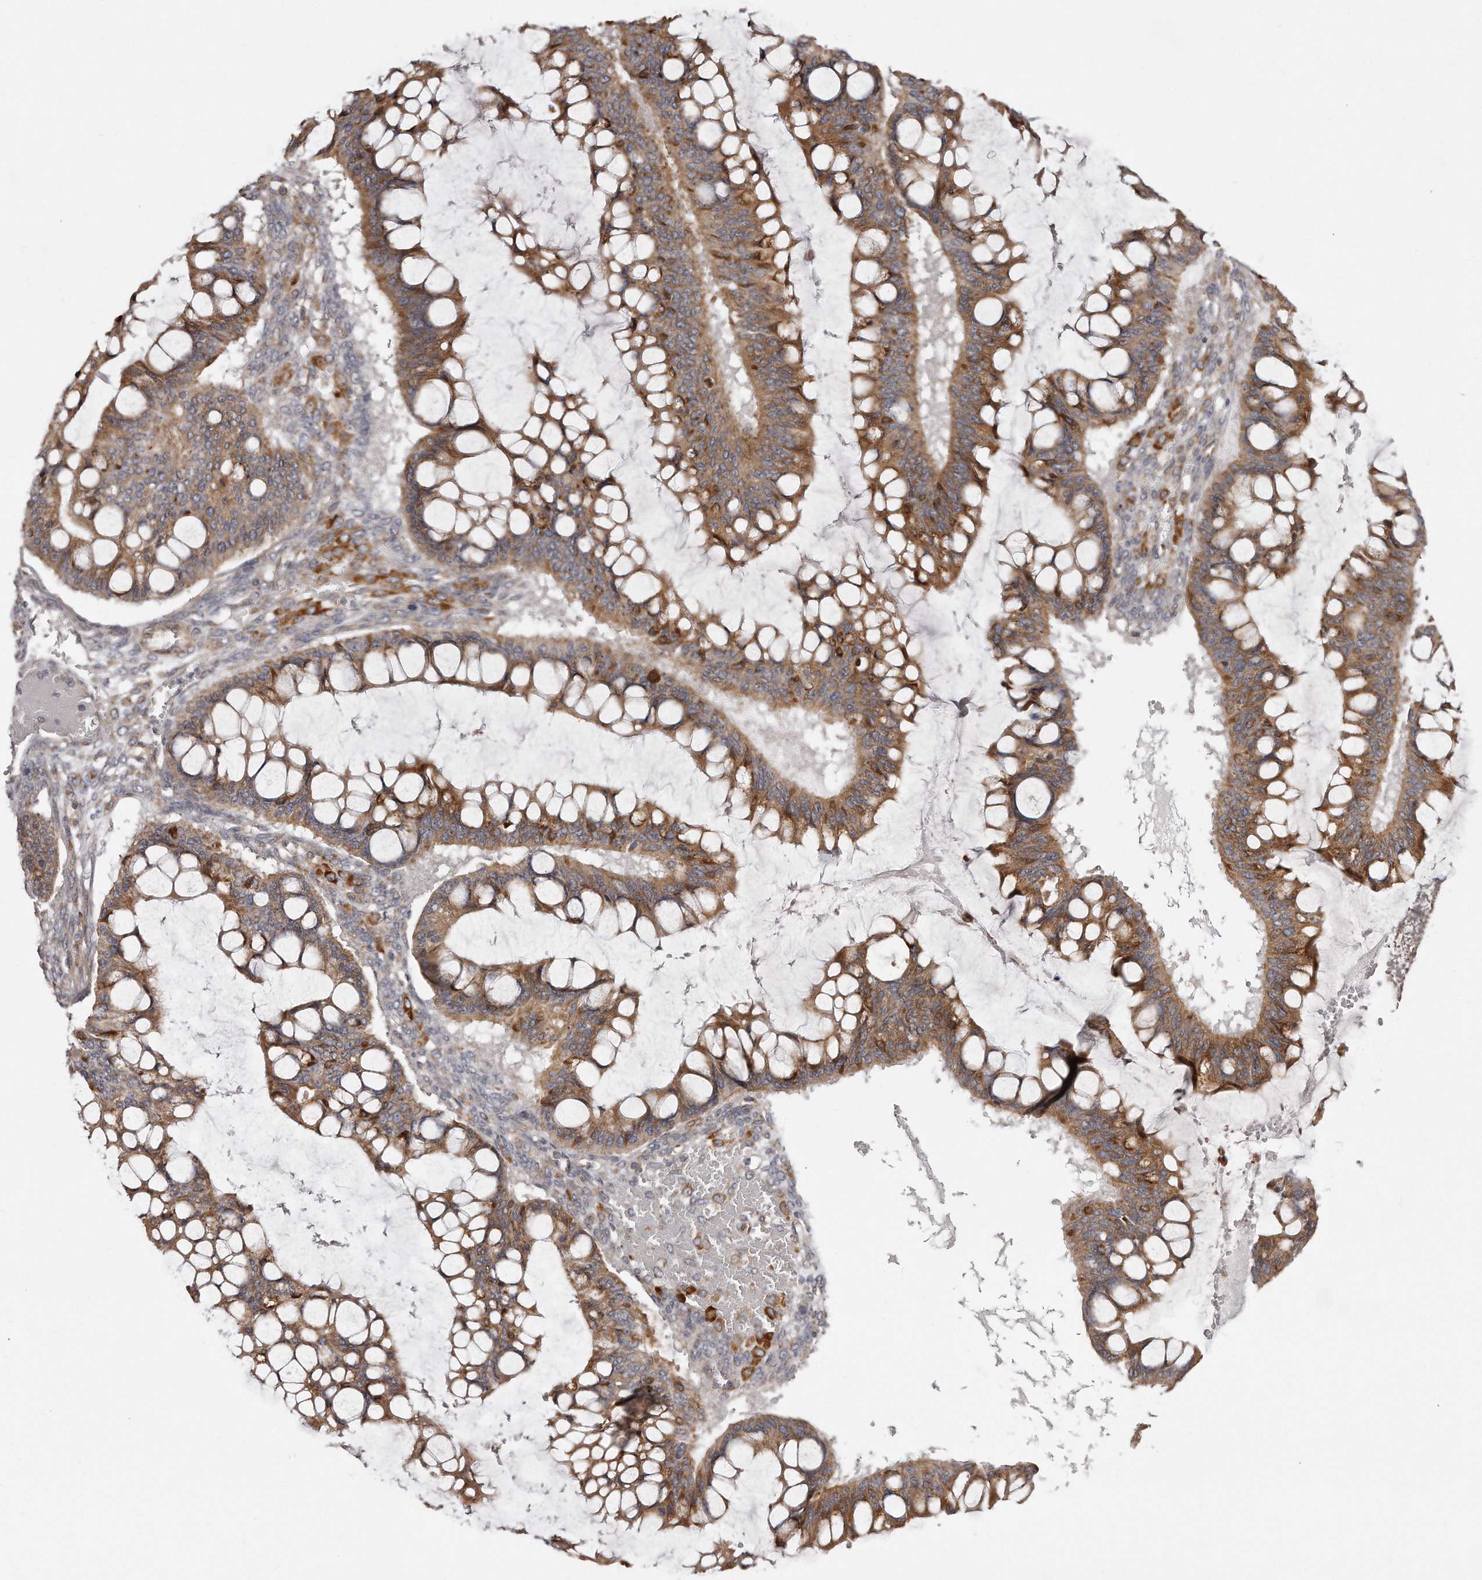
{"staining": {"intensity": "moderate", "quantity": ">75%", "location": "cytoplasmic/membranous"}, "tissue": "ovarian cancer", "cell_type": "Tumor cells", "image_type": "cancer", "snomed": [{"axis": "morphology", "description": "Cystadenocarcinoma, mucinous, NOS"}, {"axis": "topography", "description": "Ovary"}], "caption": "Protein analysis of ovarian cancer (mucinous cystadenocarcinoma) tissue displays moderate cytoplasmic/membranous expression in approximately >75% of tumor cells.", "gene": "TRAPPC14", "patient": {"sex": "female", "age": 73}}